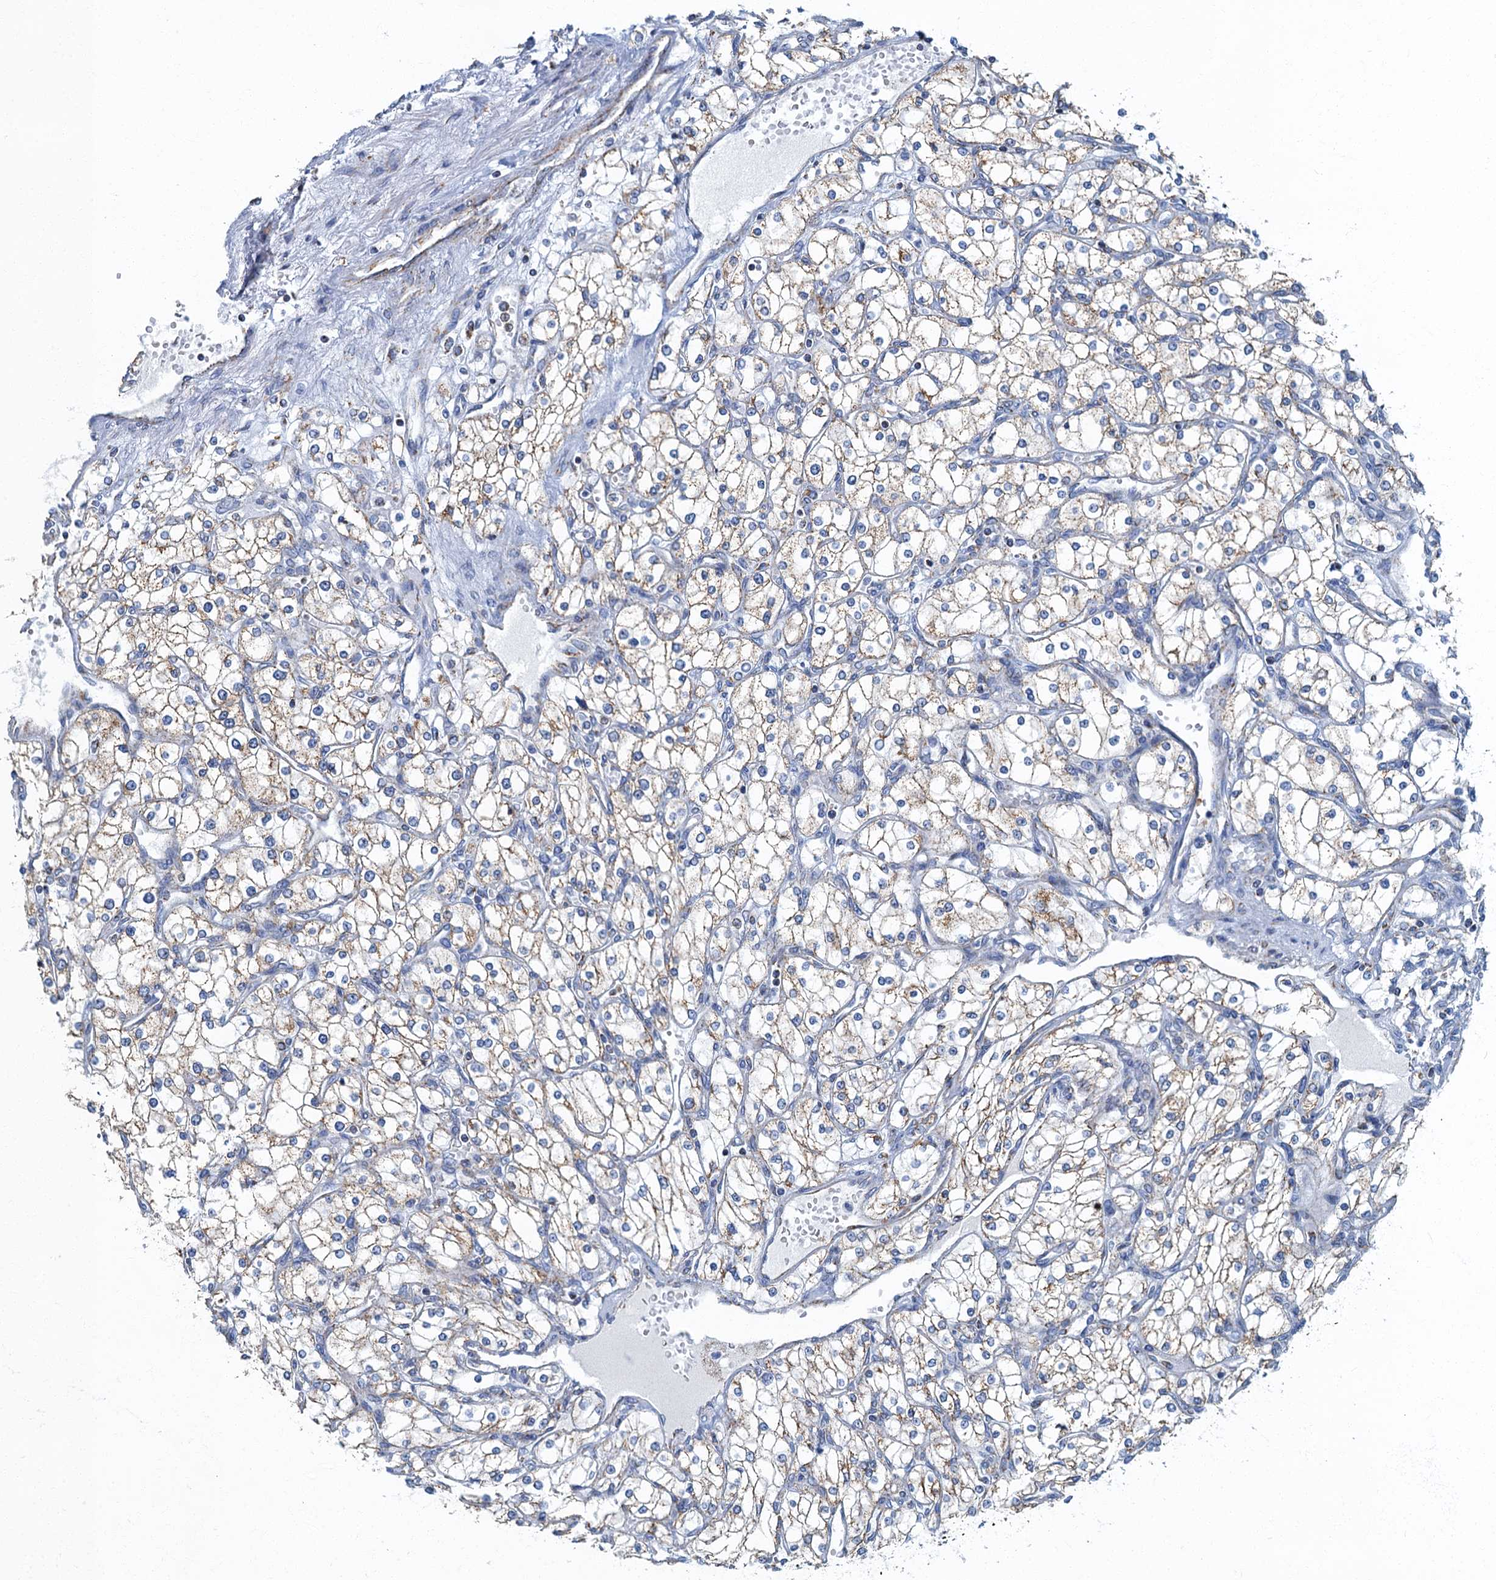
{"staining": {"intensity": "weak", "quantity": ">75%", "location": "cytoplasmic/membranous"}, "tissue": "renal cancer", "cell_type": "Tumor cells", "image_type": "cancer", "snomed": [{"axis": "morphology", "description": "Adenocarcinoma, NOS"}, {"axis": "topography", "description": "Kidney"}], "caption": "Human renal cancer stained for a protein (brown) reveals weak cytoplasmic/membranous positive positivity in about >75% of tumor cells.", "gene": "RAD9B", "patient": {"sex": "male", "age": 80}}